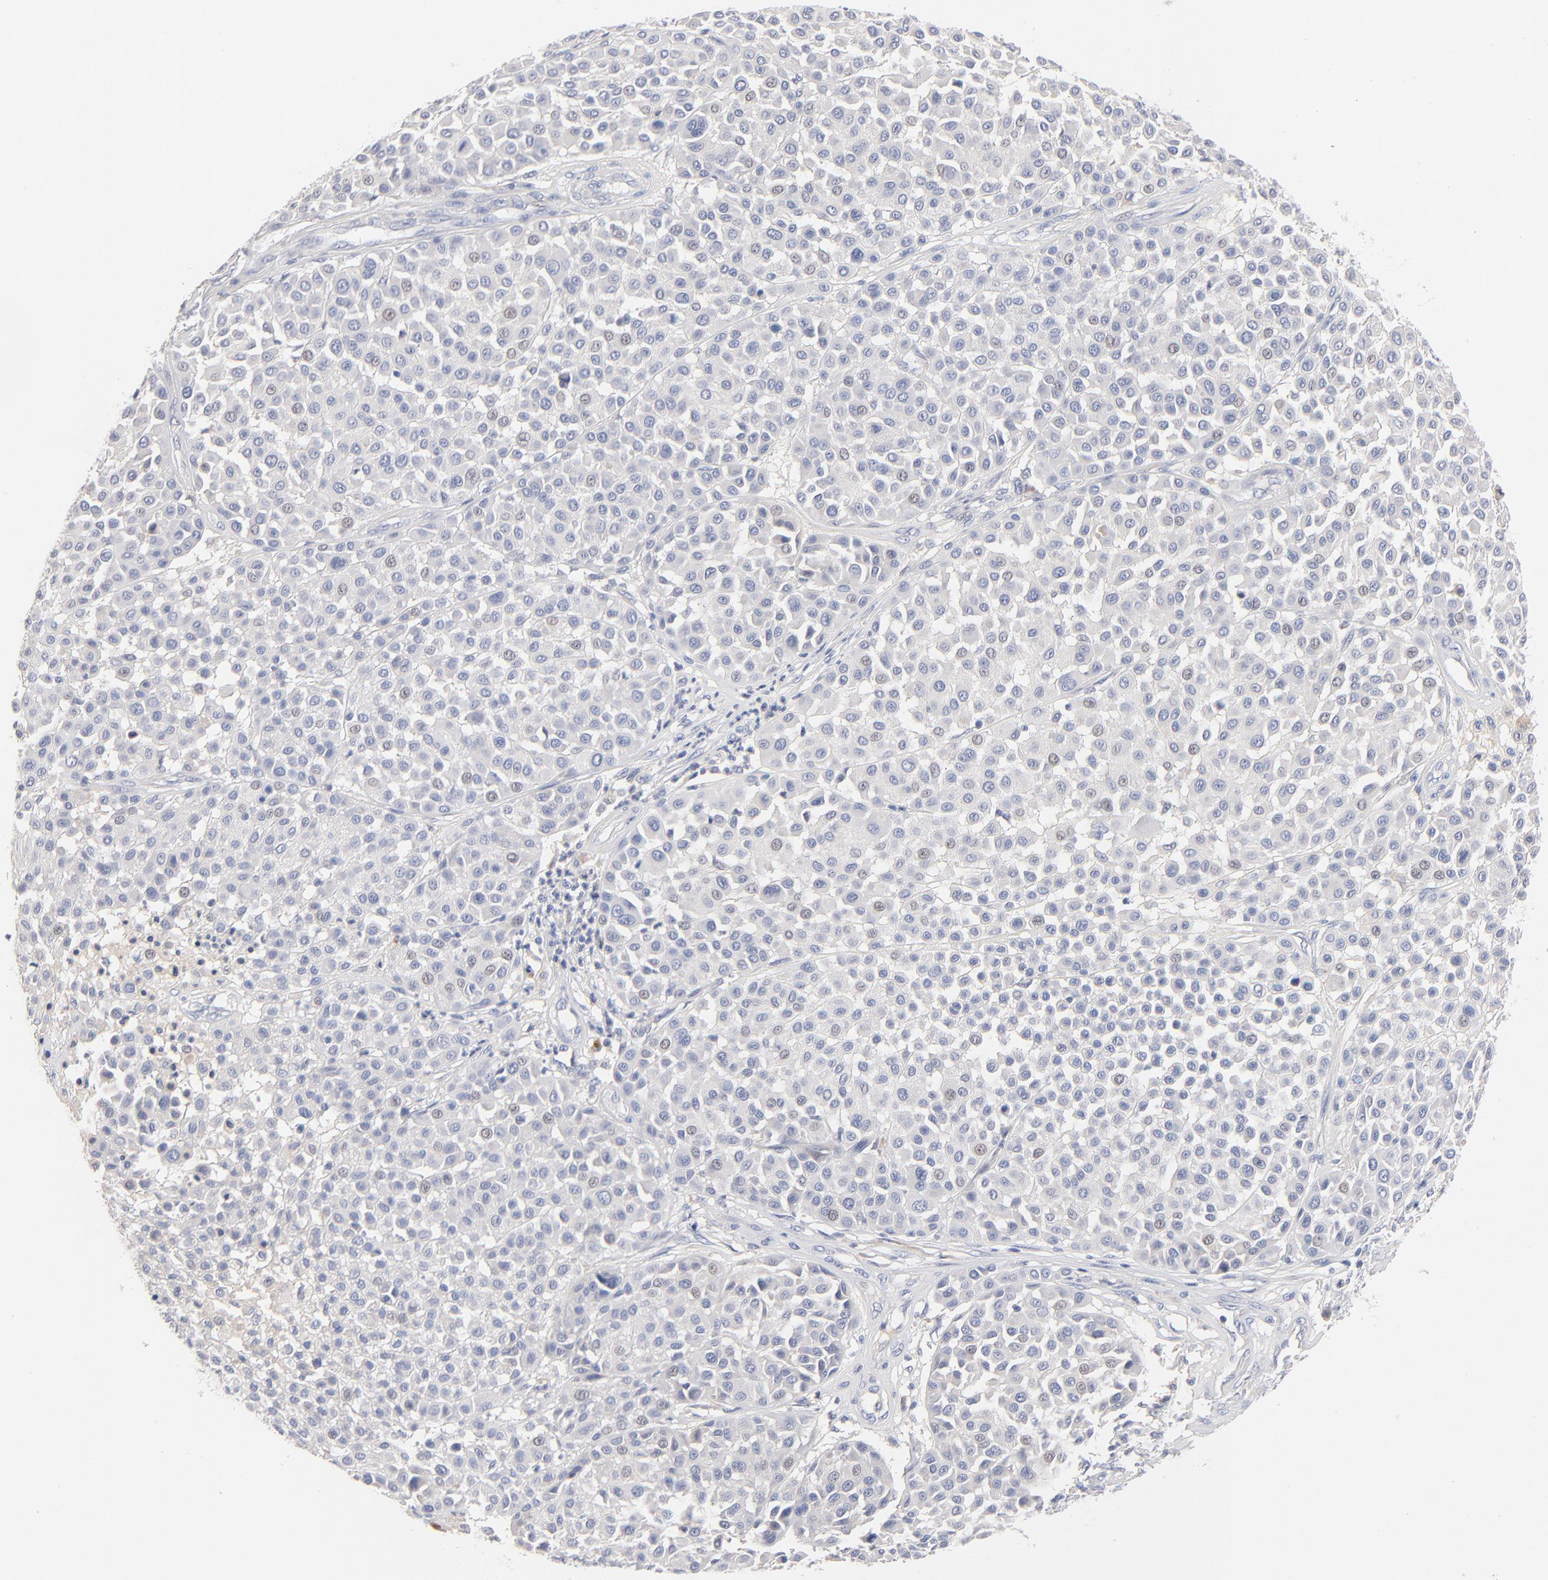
{"staining": {"intensity": "negative", "quantity": "none", "location": "none"}, "tissue": "melanoma", "cell_type": "Tumor cells", "image_type": "cancer", "snomed": [{"axis": "morphology", "description": "Malignant melanoma, Metastatic site"}, {"axis": "topography", "description": "Soft tissue"}], "caption": "This is an IHC histopathology image of malignant melanoma (metastatic site). There is no staining in tumor cells.", "gene": "F12", "patient": {"sex": "male", "age": 41}}